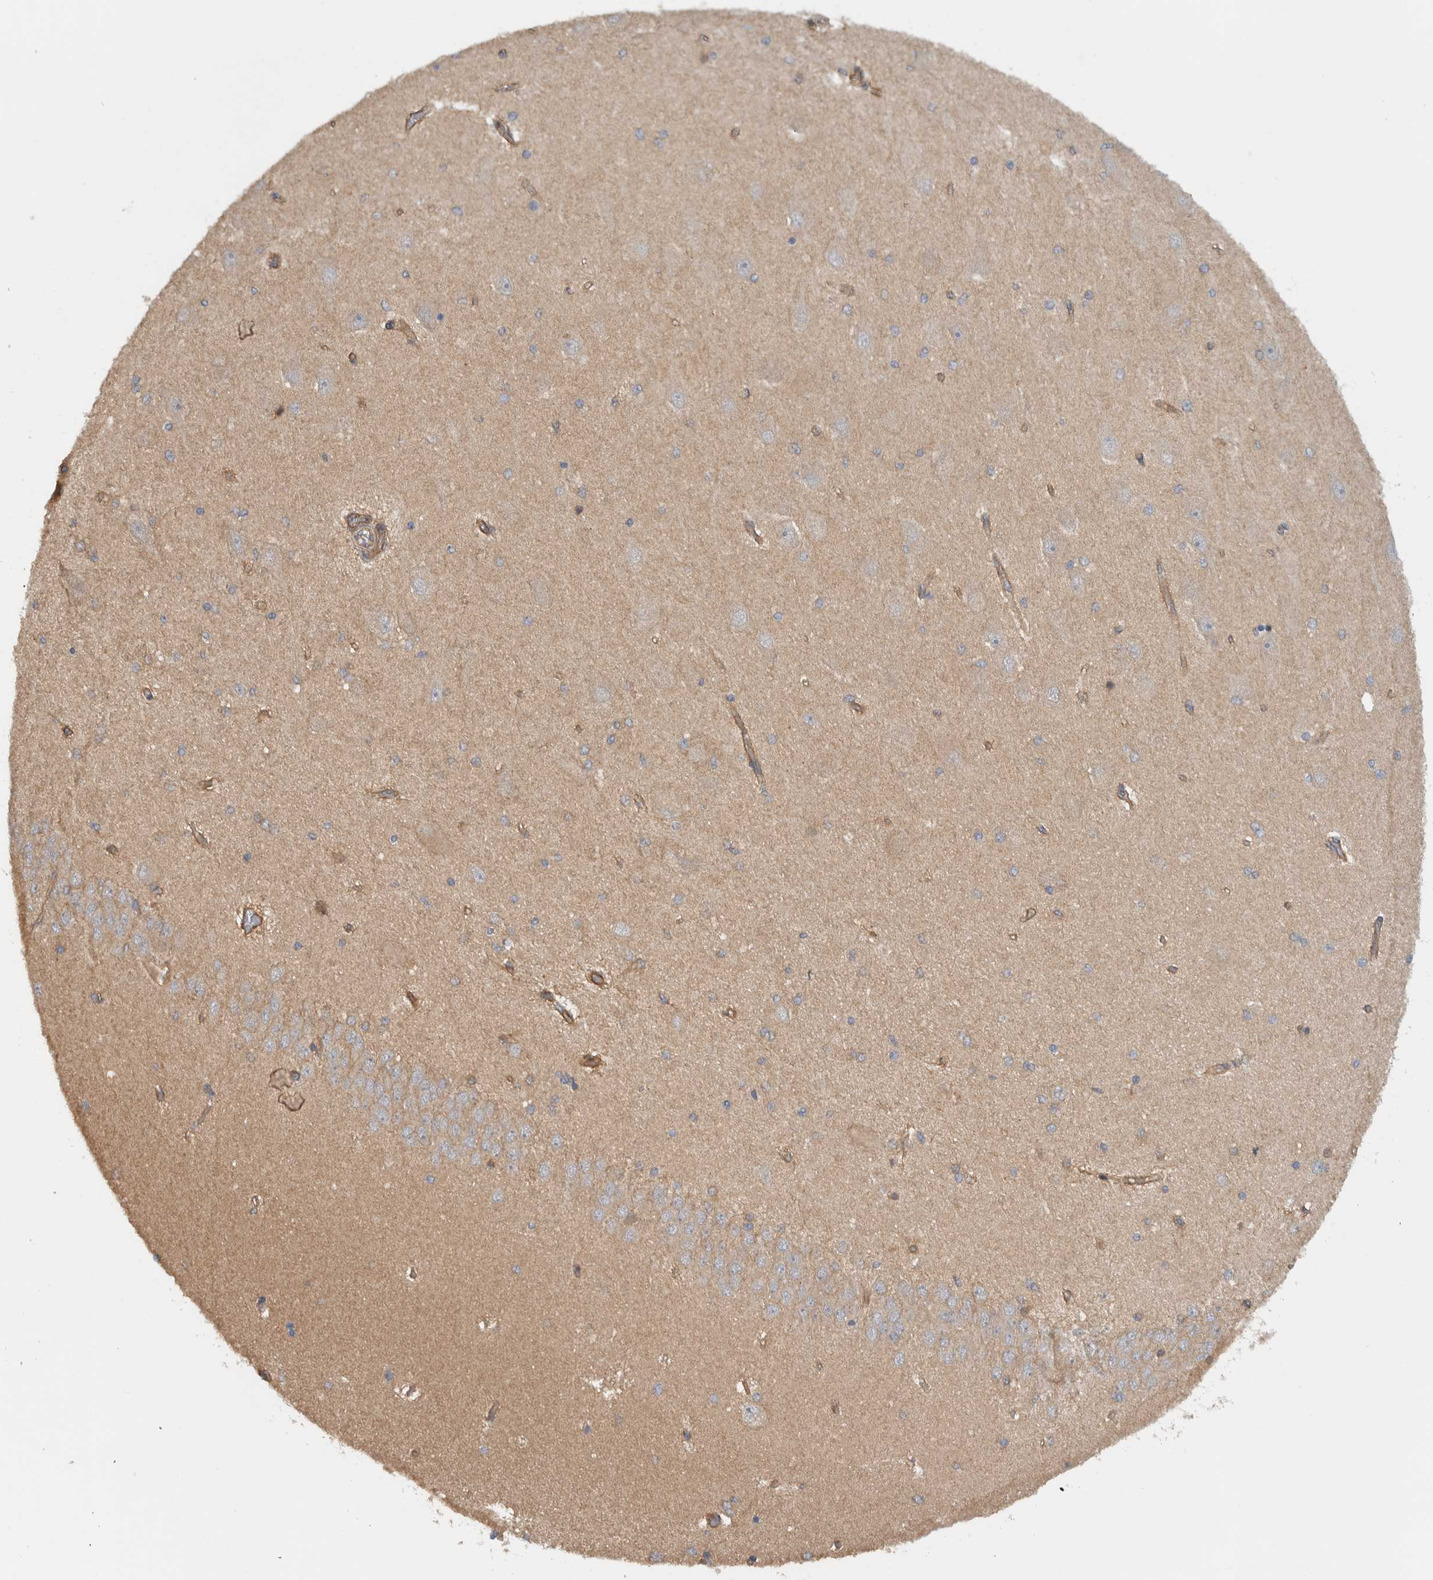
{"staining": {"intensity": "weak", "quantity": ">75%", "location": "cytoplasmic/membranous"}, "tissue": "hippocampus", "cell_type": "Glial cells", "image_type": "normal", "snomed": [{"axis": "morphology", "description": "Normal tissue, NOS"}, {"axis": "topography", "description": "Hippocampus"}], "caption": "The micrograph exhibits staining of benign hippocampus, revealing weak cytoplasmic/membranous protein expression (brown color) within glial cells.", "gene": "MPRIP", "patient": {"sex": "female", "age": 54}}